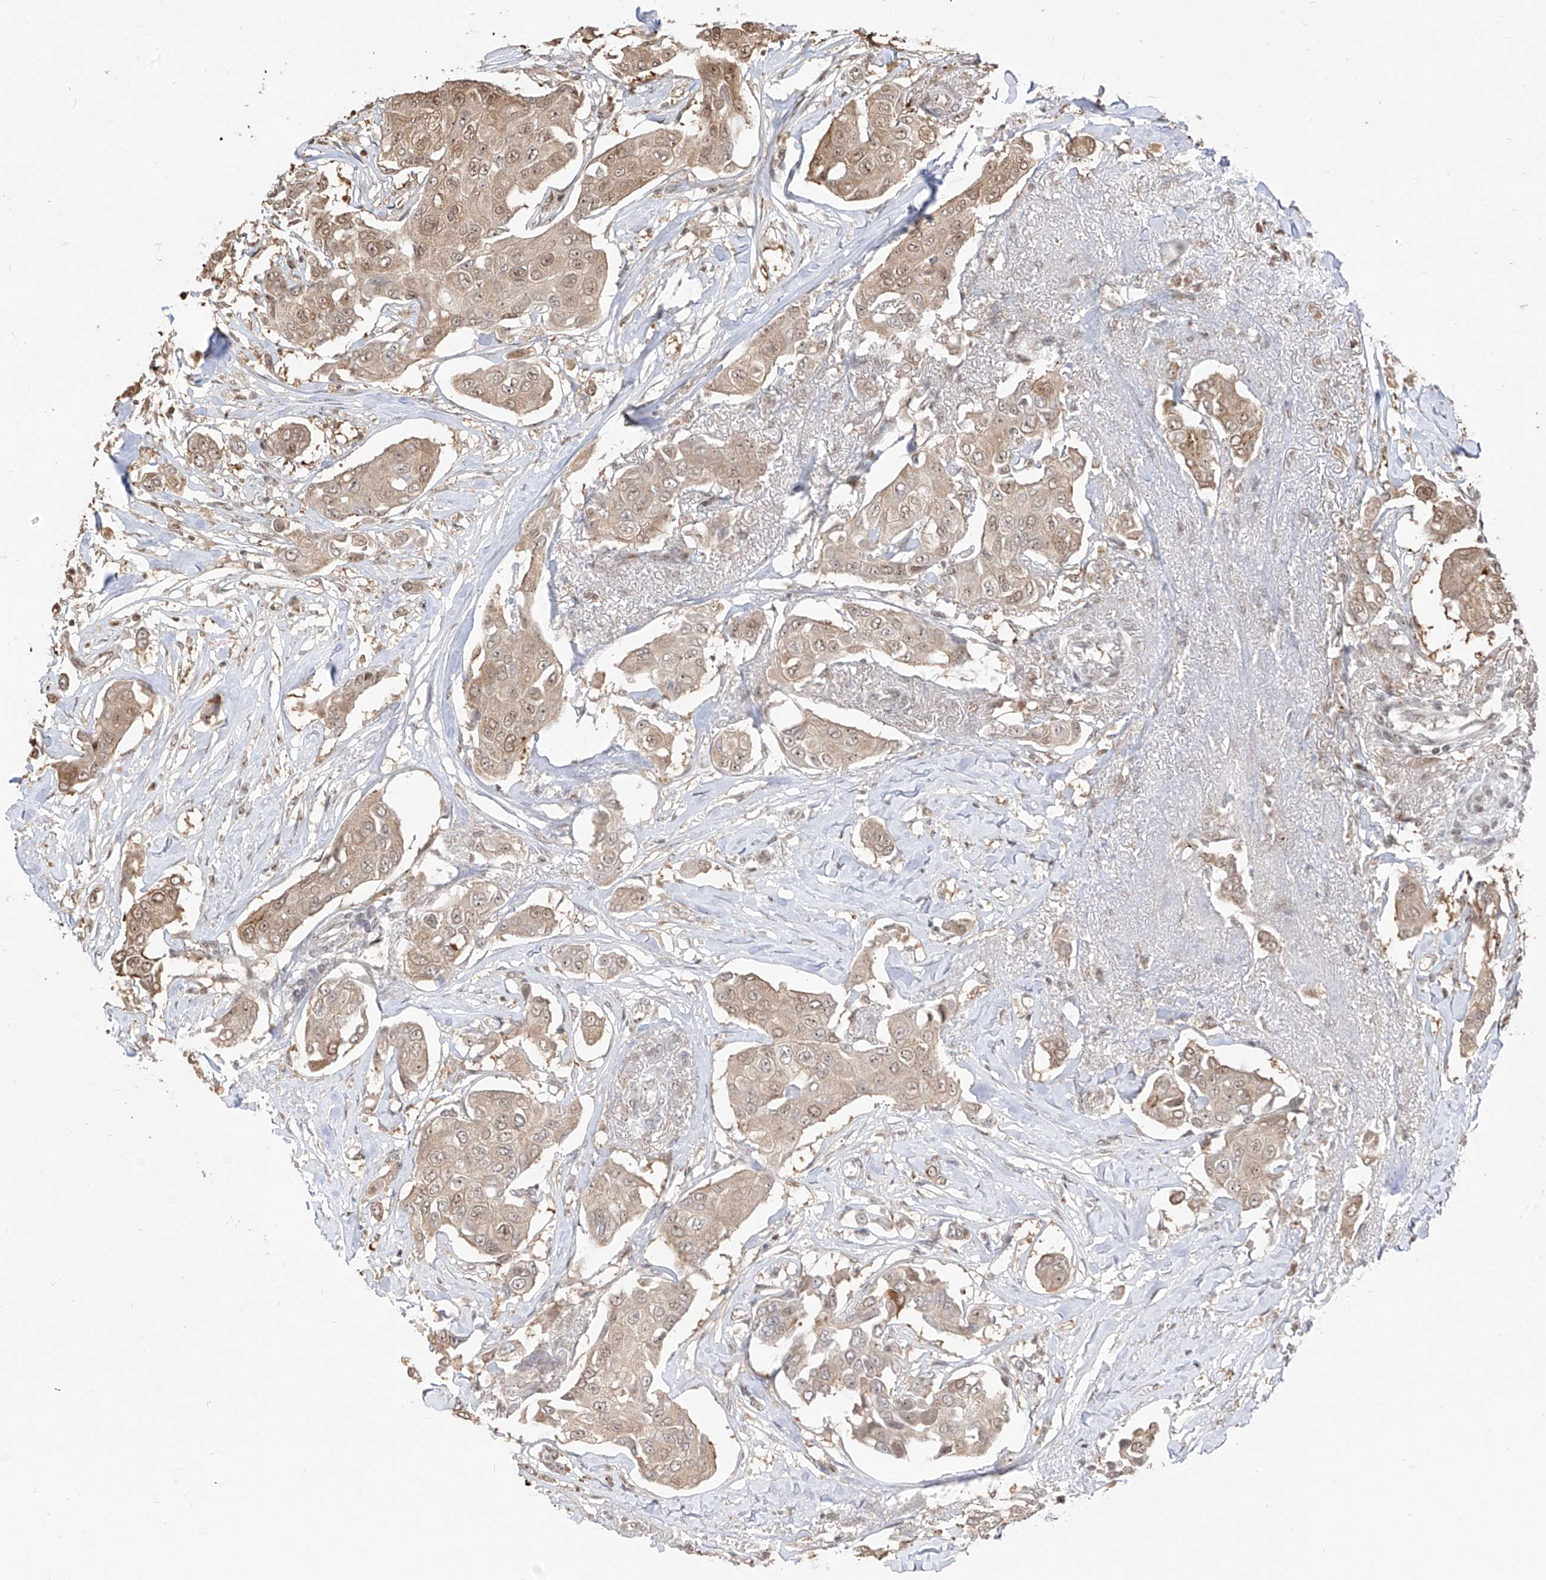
{"staining": {"intensity": "weak", "quantity": "25%-75%", "location": "cytoplasmic/membranous,nuclear"}, "tissue": "breast cancer", "cell_type": "Tumor cells", "image_type": "cancer", "snomed": [{"axis": "morphology", "description": "Duct carcinoma"}, {"axis": "topography", "description": "Breast"}], "caption": "Weak cytoplasmic/membranous and nuclear protein positivity is identified in about 25%-75% of tumor cells in breast intraductal carcinoma. The staining was performed using DAB (3,3'-diaminobenzidine) to visualize the protein expression in brown, while the nuclei were stained in blue with hematoxylin (Magnification: 20x).", "gene": "VMP1", "patient": {"sex": "female", "age": 80}}